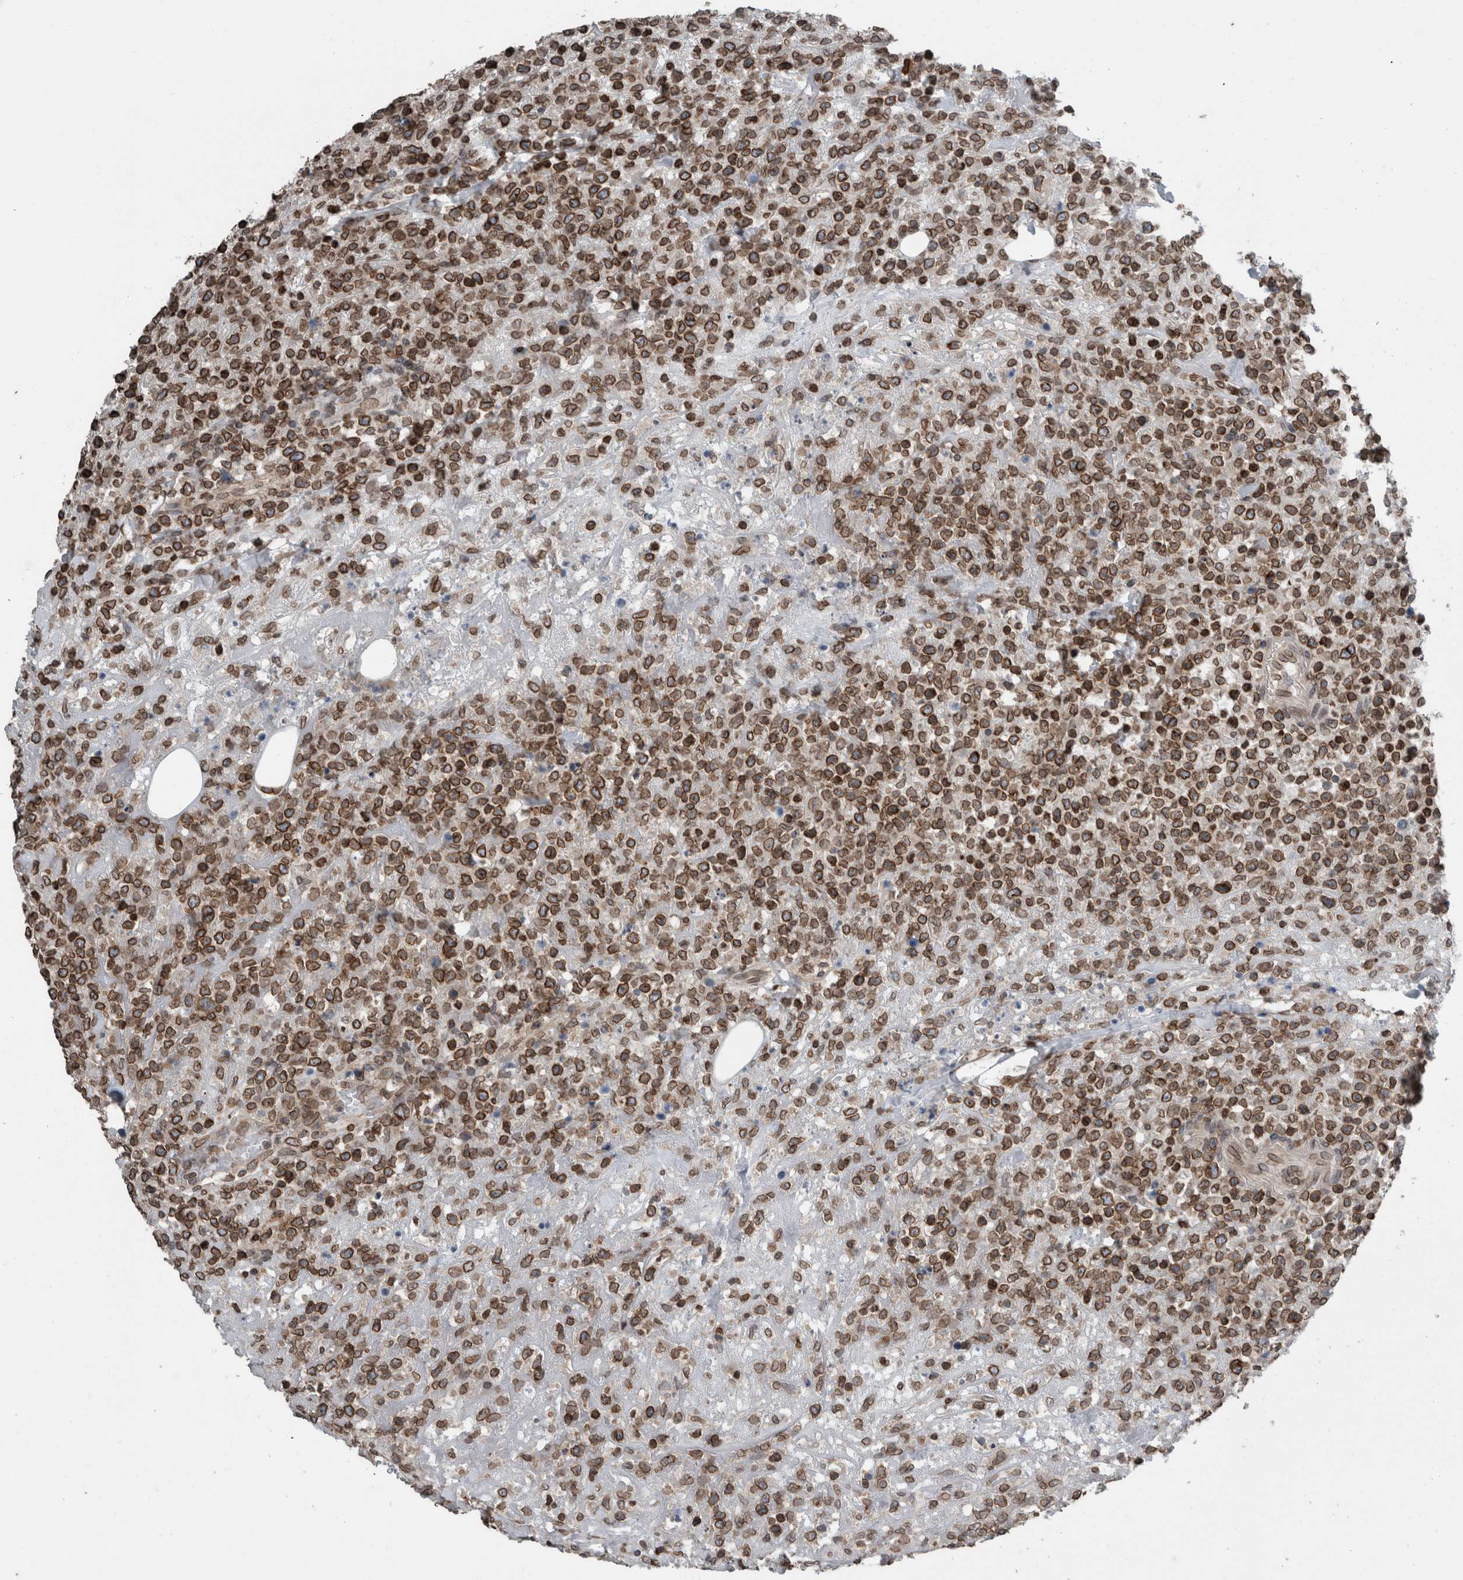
{"staining": {"intensity": "strong", "quantity": ">75%", "location": "cytoplasmic/membranous,nuclear"}, "tissue": "lymphoma", "cell_type": "Tumor cells", "image_type": "cancer", "snomed": [{"axis": "morphology", "description": "Malignant lymphoma, non-Hodgkin's type, High grade"}, {"axis": "topography", "description": "Colon"}], "caption": "Protein staining by IHC shows strong cytoplasmic/membranous and nuclear positivity in approximately >75% of tumor cells in lymphoma.", "gene": "RANBP2", "patient": {"sex": "female", "age": 53}}